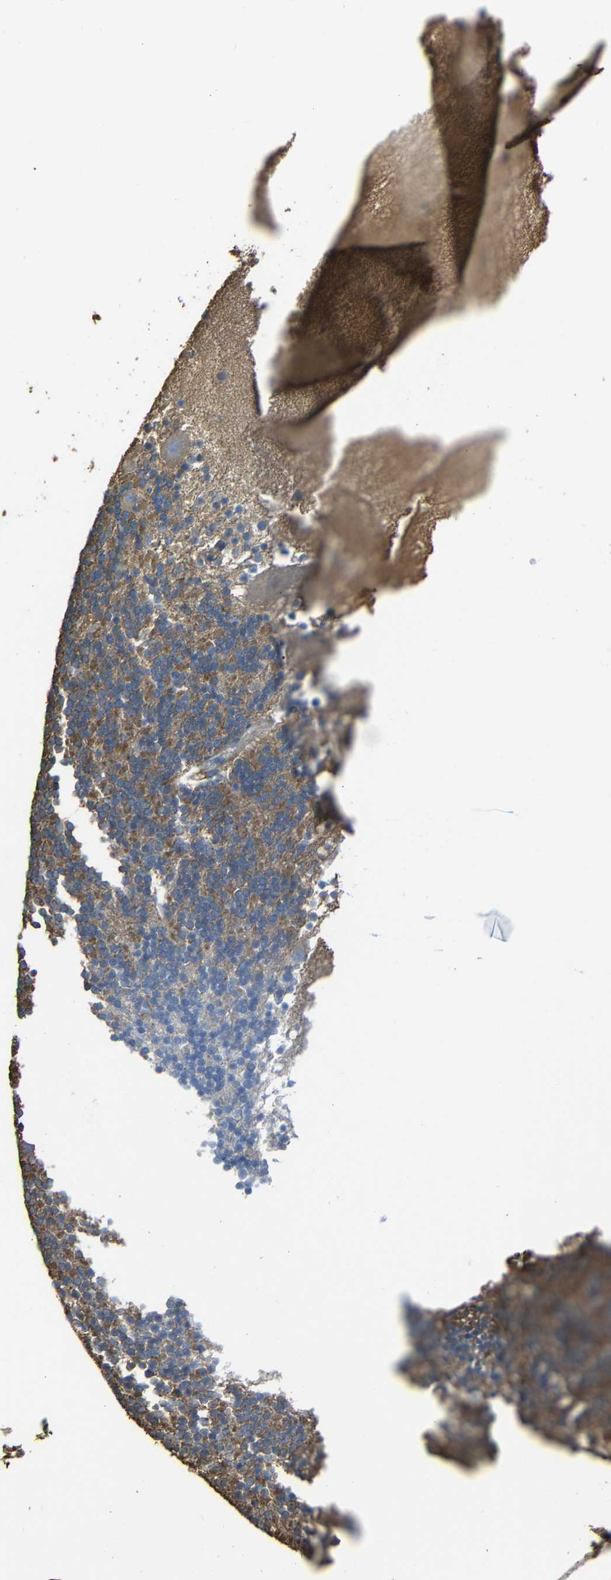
{"staining": {"intensity": "moderate", "quantity": "25%-75%", "location": "cytoplasmic/membranous"}, "tissue": "cerebellum", "cell_type": "Cells in granular layer", "image_type": "normal", "snomed": [{"axis": "morphology", "description": "Normal tissue, NOS"}, {"axis": "topography", "description": "Cerebellum"}], "caption": "Brown immunohistochemical staining in unremarkable cerebellum demonstrates moderate cytoplasmic/membranous staining in approximately 25%-75% of cells in granular layer.", "gene": "ADGRE5", "patient": {"sex": "male", "age": 45}}